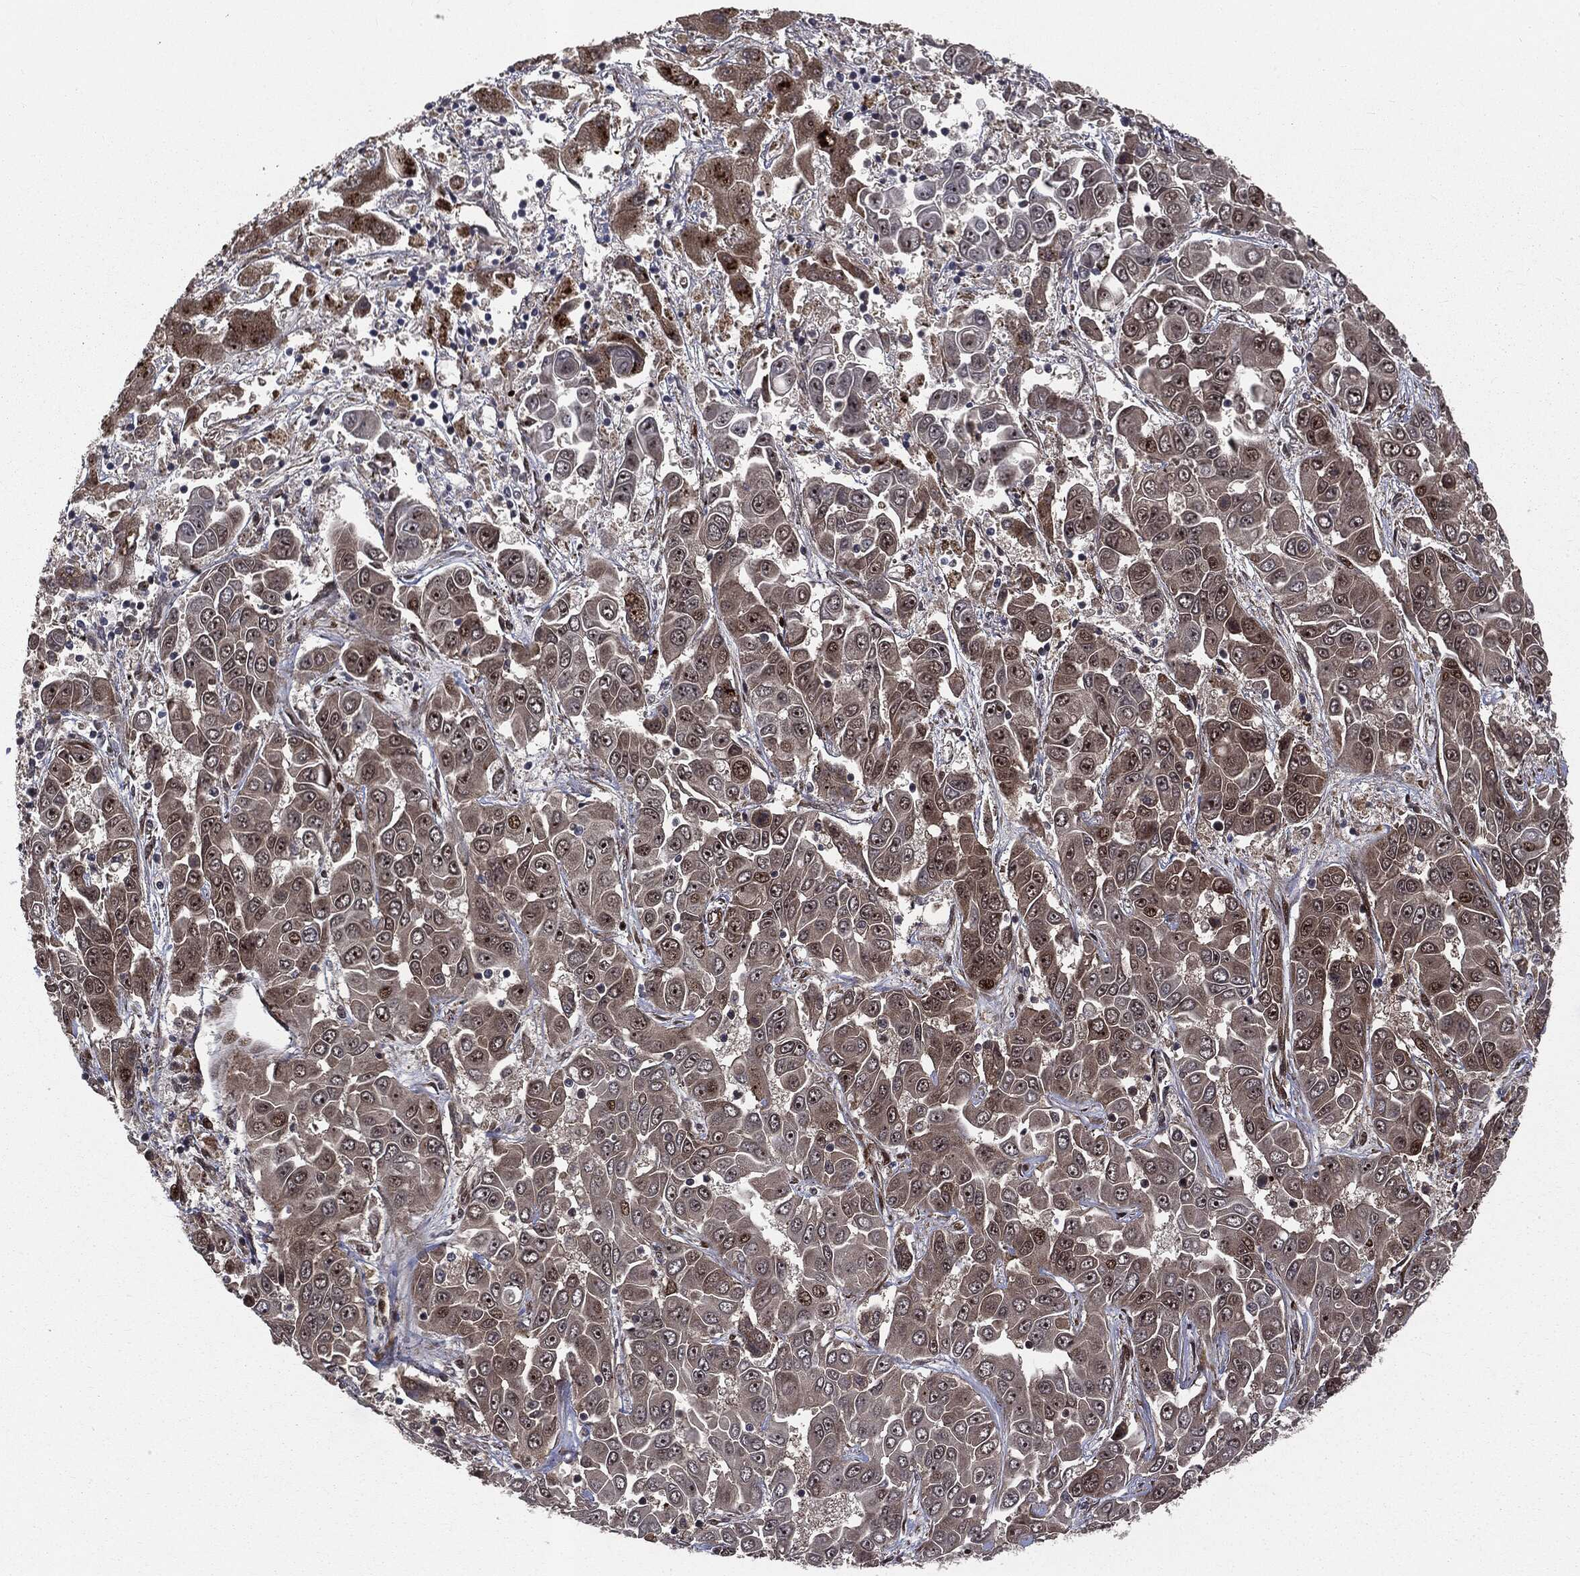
{"staining": {"intensity": "strong", "quantity": "<25%", "location": "nuclear"}, "tissue": "liver cancer", "cell_type": "Tumor cells", "image_type": "cancer", "snomed": [{"axis": "morphology", "description": "Cholangiocarcinoma"}, {"axis": "topography", "description": "Liver"}], "caption": "Protein expression analysis of human liver cholangiocarcinoma reveals strong nuclear positivity in about <25% of tumor cells.", "gene": "SMAD4", "patient": {"sex": "female", "age": 52}}